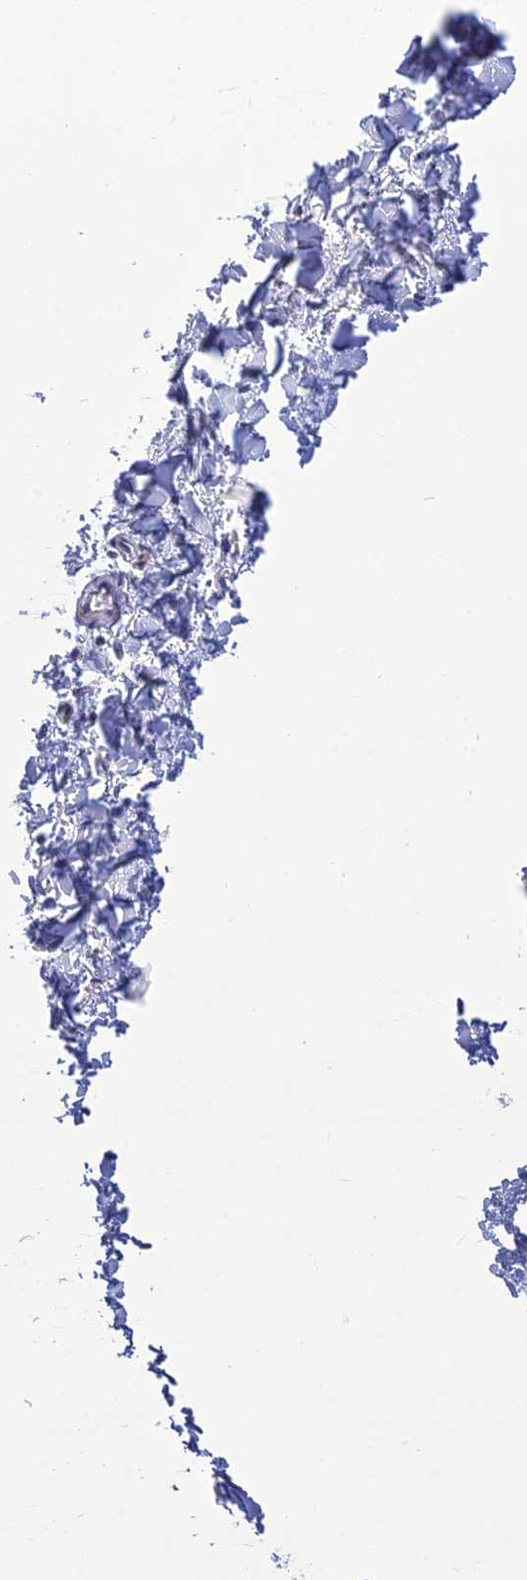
{"staining": {"intensity": "negative", "quantity": "none", "location": "none"}, "tissue": "skin", "cell_type": "Fibroblasts", "image_type": "normal", "snomed": [{"axis": "morphology", "description": "Normal tissue, NOS"}, {"axis": "topography", "description": "Skin"}], "caption": "High power microscopy photomicrograph of an immunohistochemistry image of benign skin, revealing no significant positivity in fibroblasts. (Stains: DAB (3,3'-diaminobenzidine) immunohistochemistry (IHC) with hematoxylin counter stain, Microscopy: brightfield microscopy at high magnification).", "gene": "LZTS2", "patient": {"sex": "female", "age": 27}}